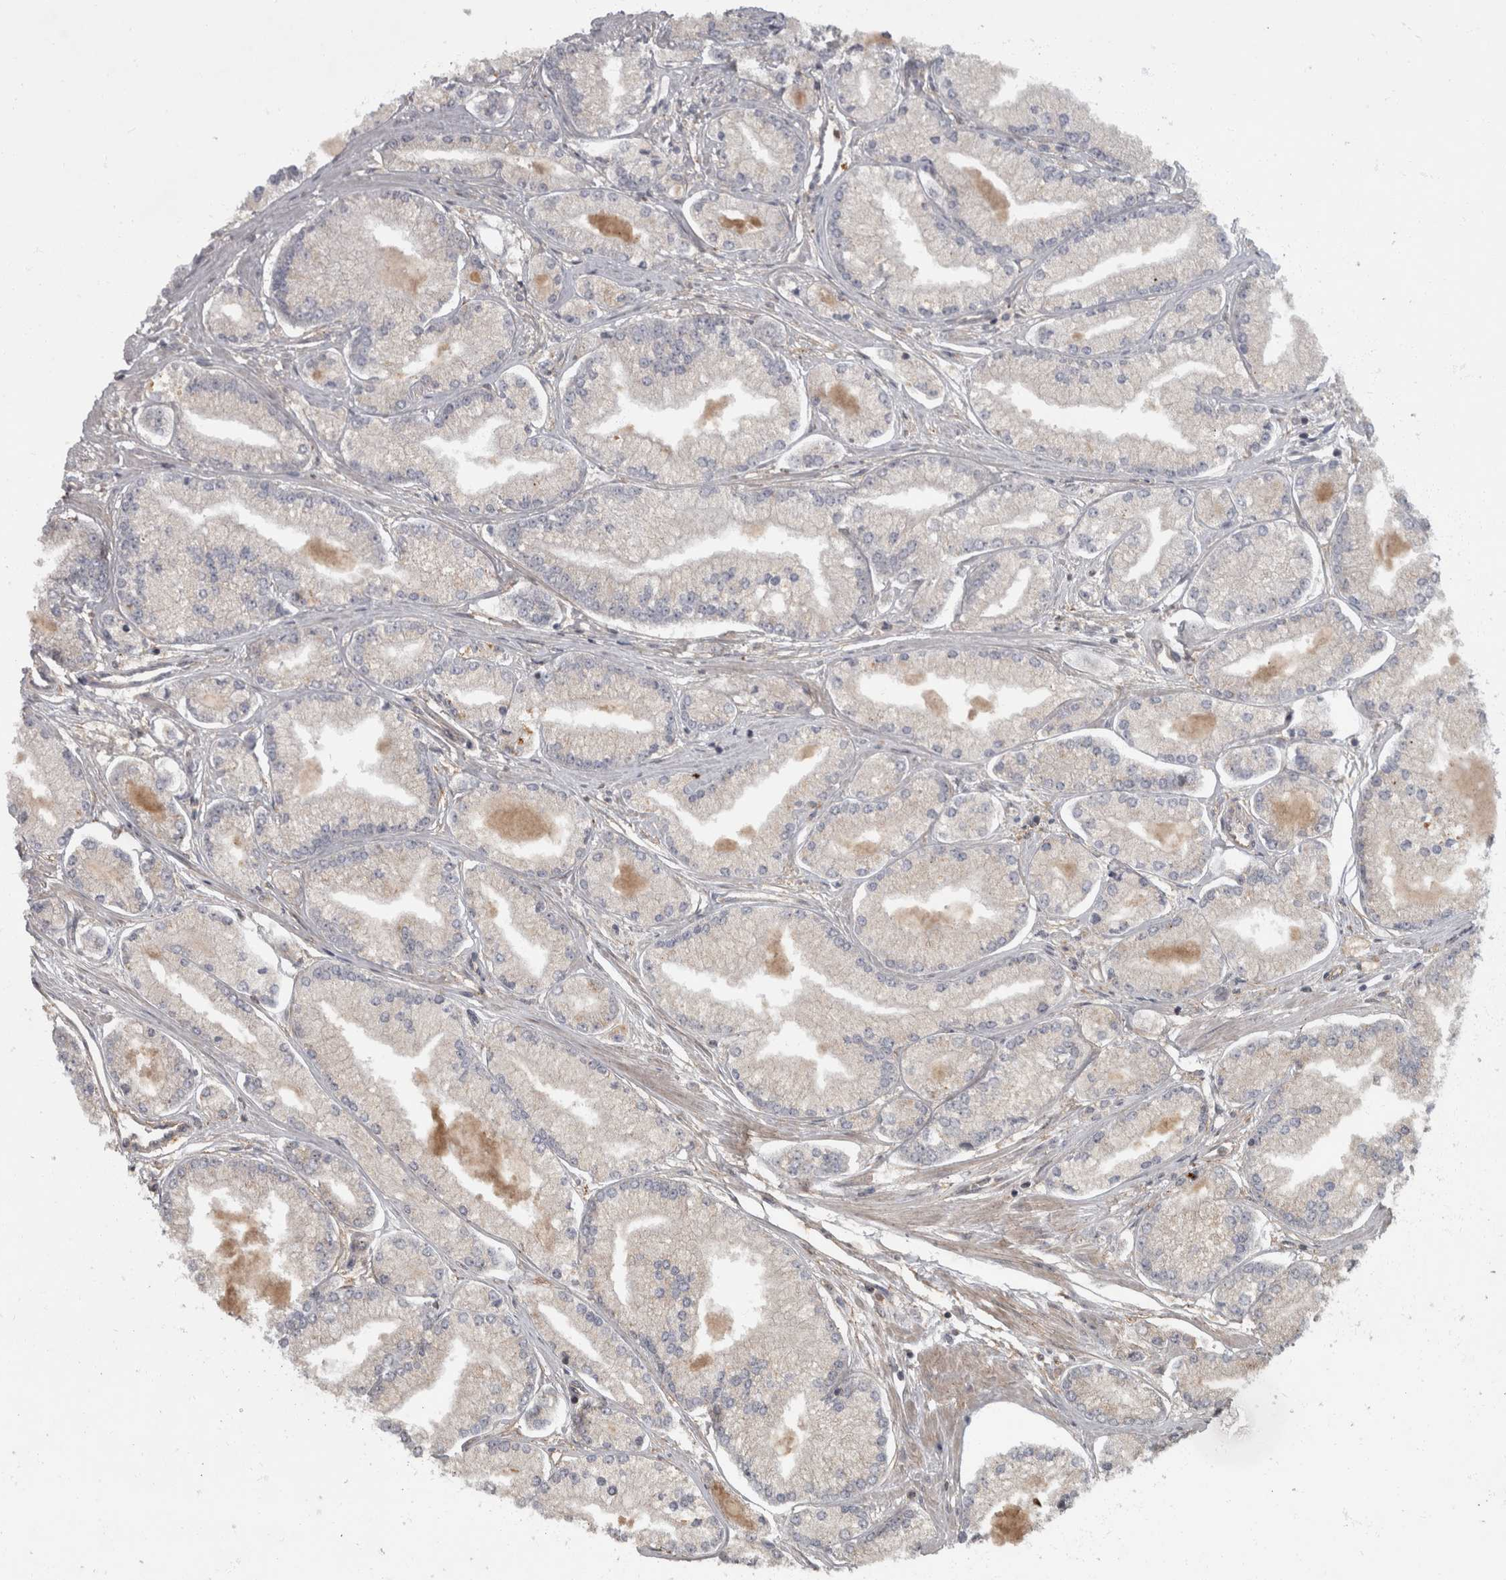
{"staining": {"intensity": "negative", "quantity": "none", "location": "none"}, "tissue": "prostate cancer", "cell_type": "Tumor cells", "image_type": "cancer", "snomed": [{"axis": "morphology", "description": "Adenocarcinoma, Low grade"}, {"axis": "topography", "description": "Prostate"}], "caption": "Tumor cells show no significant staining in low-grade adenocarcinoma (prostate).", "gene": "VEGFD", "patient": {"sex": "male", "age": 52}}